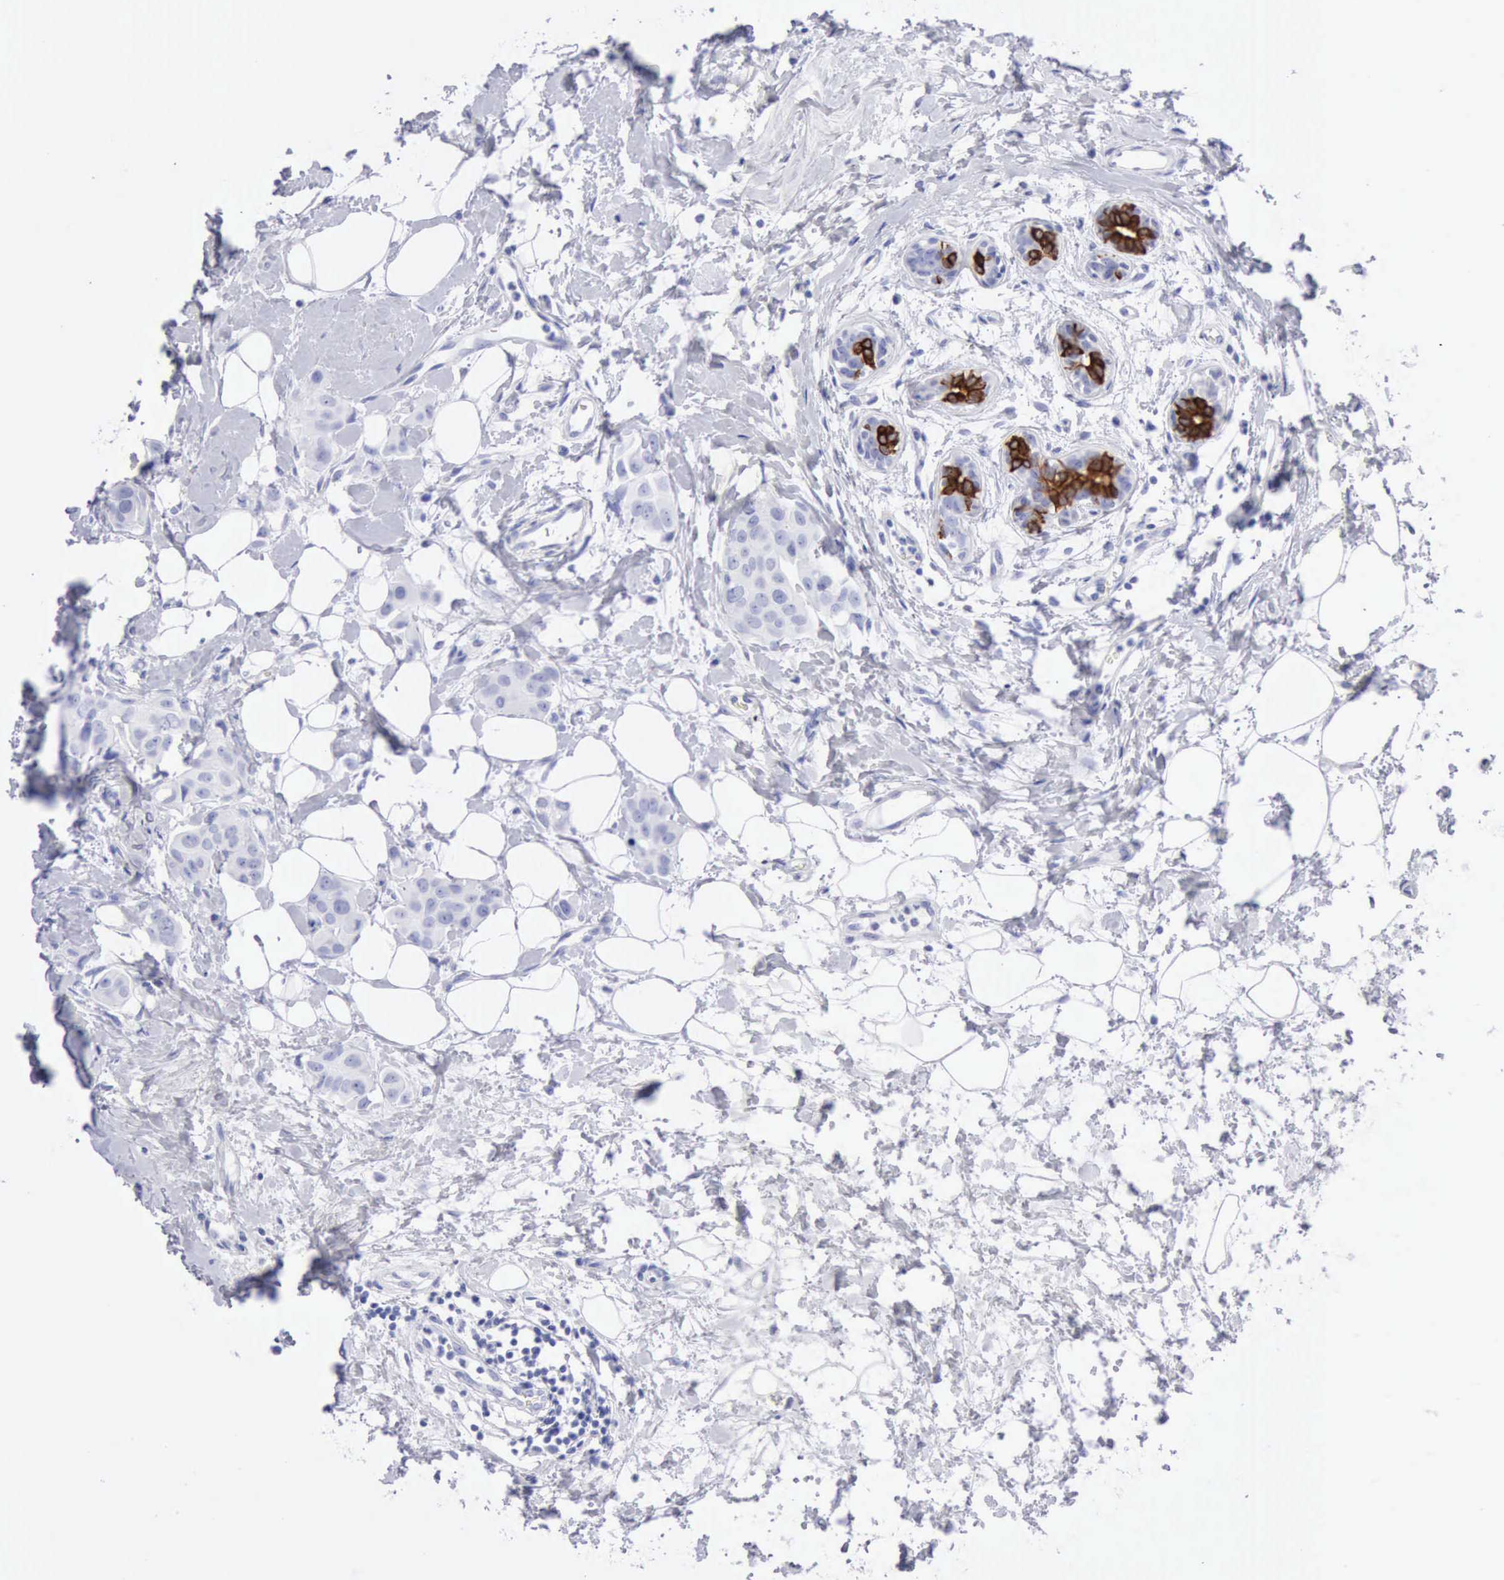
{"staining": {"intensity": "negative", "quantity": "none", "location": "none"}, "tissue": "breast cancer", "cell_type": "Tumor cells", "image_type": "cancer", "snomed": [{"axis": "morphology", "description": "Duct carcinoma"}, {"axis": "topography", "description": "Breast"}], "caption": "The micrograph displays no staining of tumor cells in breast cancer (intraductal carcinoma).", "gene": "KRT5", "patient": {"sex": "female", "age": 40}}